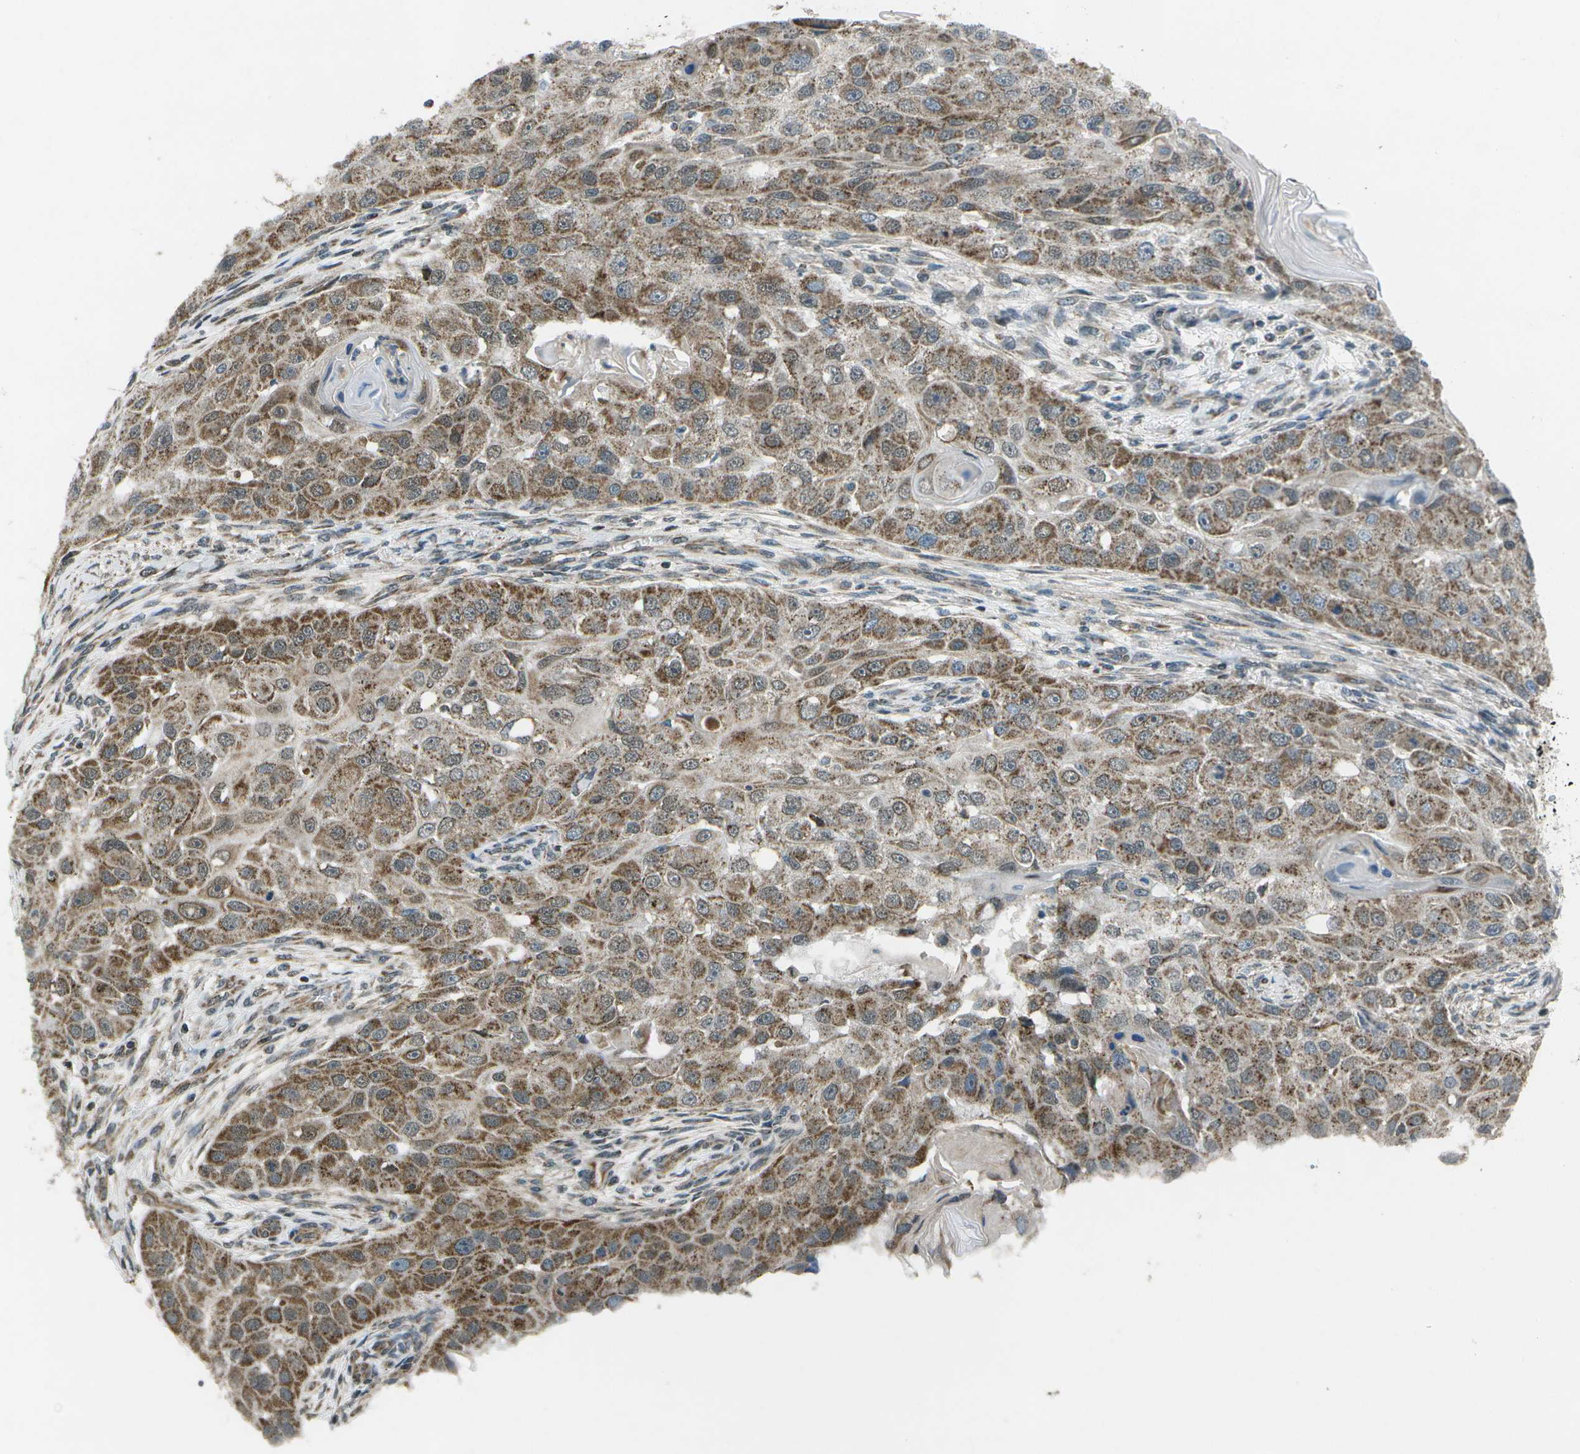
{"staining": {"intensity": "moderate", "quantity": ">75%", "location": "cytoplasmic/membranous"}, "tissue": "head and neck cancer", "cell_type": "Tumor cells", "image_type": "cancer", "snomed": [{"axis": "morphology", "description": "Normal tissue, NOS"}, {"axis": "morphology", "description": "Squamous cell carcinoma, NOS"}, {"axis": "topography", "description": "Skeletal muscle"}, {"axis": "topography", "description": "Head-Neck"}], "caption": "Immunohistochemistry (IHC) photomicrograph of neoplastic tissue: human squamous cell carcinoma (head and neck) stained using immunohistochemistry (IHC) exhibits medium levels of moderate protein expression localized specifically in the cytoplasmic/membranous of tumor cells, appearing as a cytoplasmic/membranous brown color.", "gene": "EIF2AK1", "patient": {"sex": "male", "age": 51}}